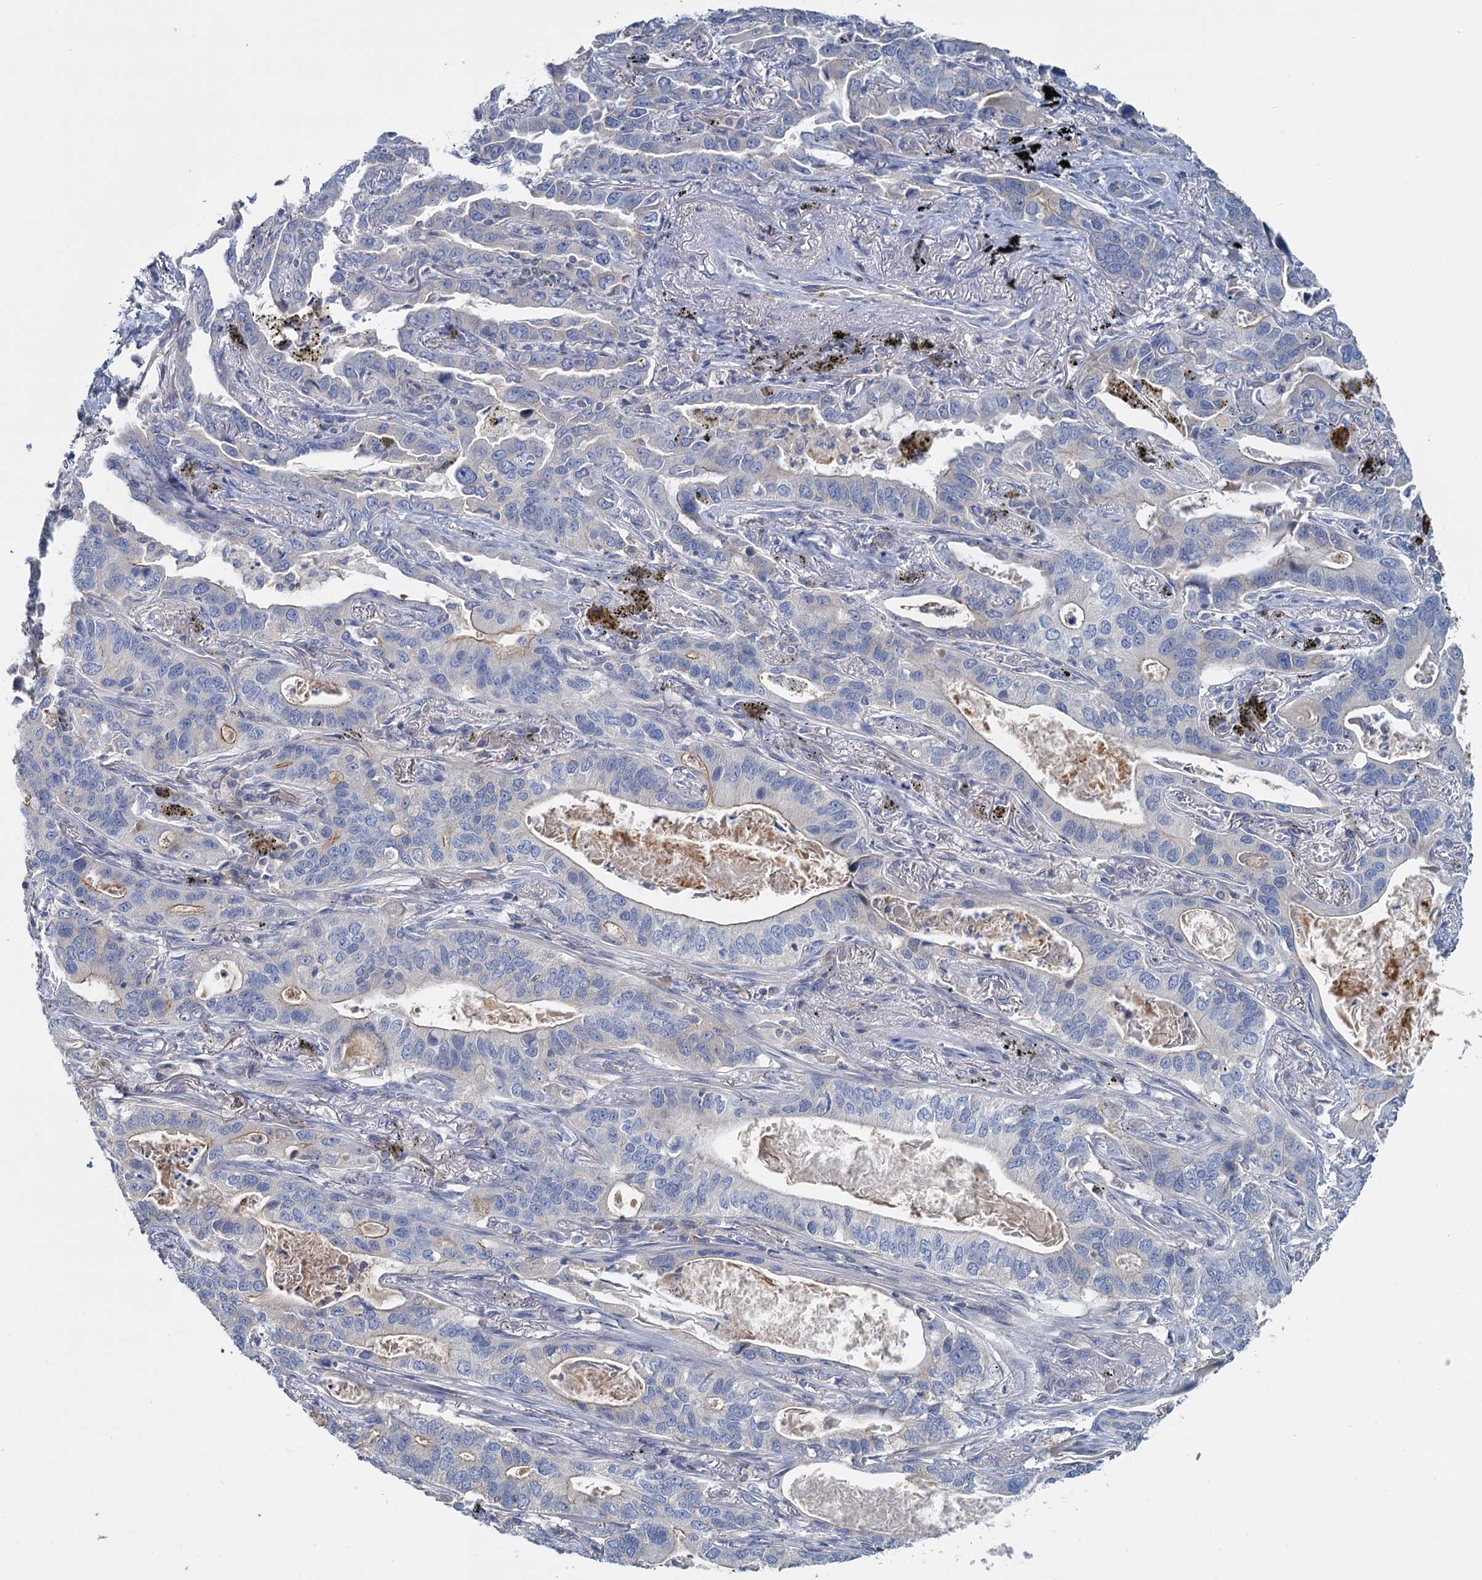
{"staining": {"intensity": "negative", "quantity": "none", "location": "none"}, "tissue": "lung cancer", "cell_type": "Tumor cells", "image_type": "cancer", "snomed": [{"axis": "morphology", "description": "Adenocarcinoma, NOS"}, {"axis": "topography", "description": "Lung"}], "caption": "IHC of lung cancer (adenocarcinoma) demonstrates no positivity in tumor cells.", "gene": "ACSM3", "patient": {"sex": "male", "age": 67}}